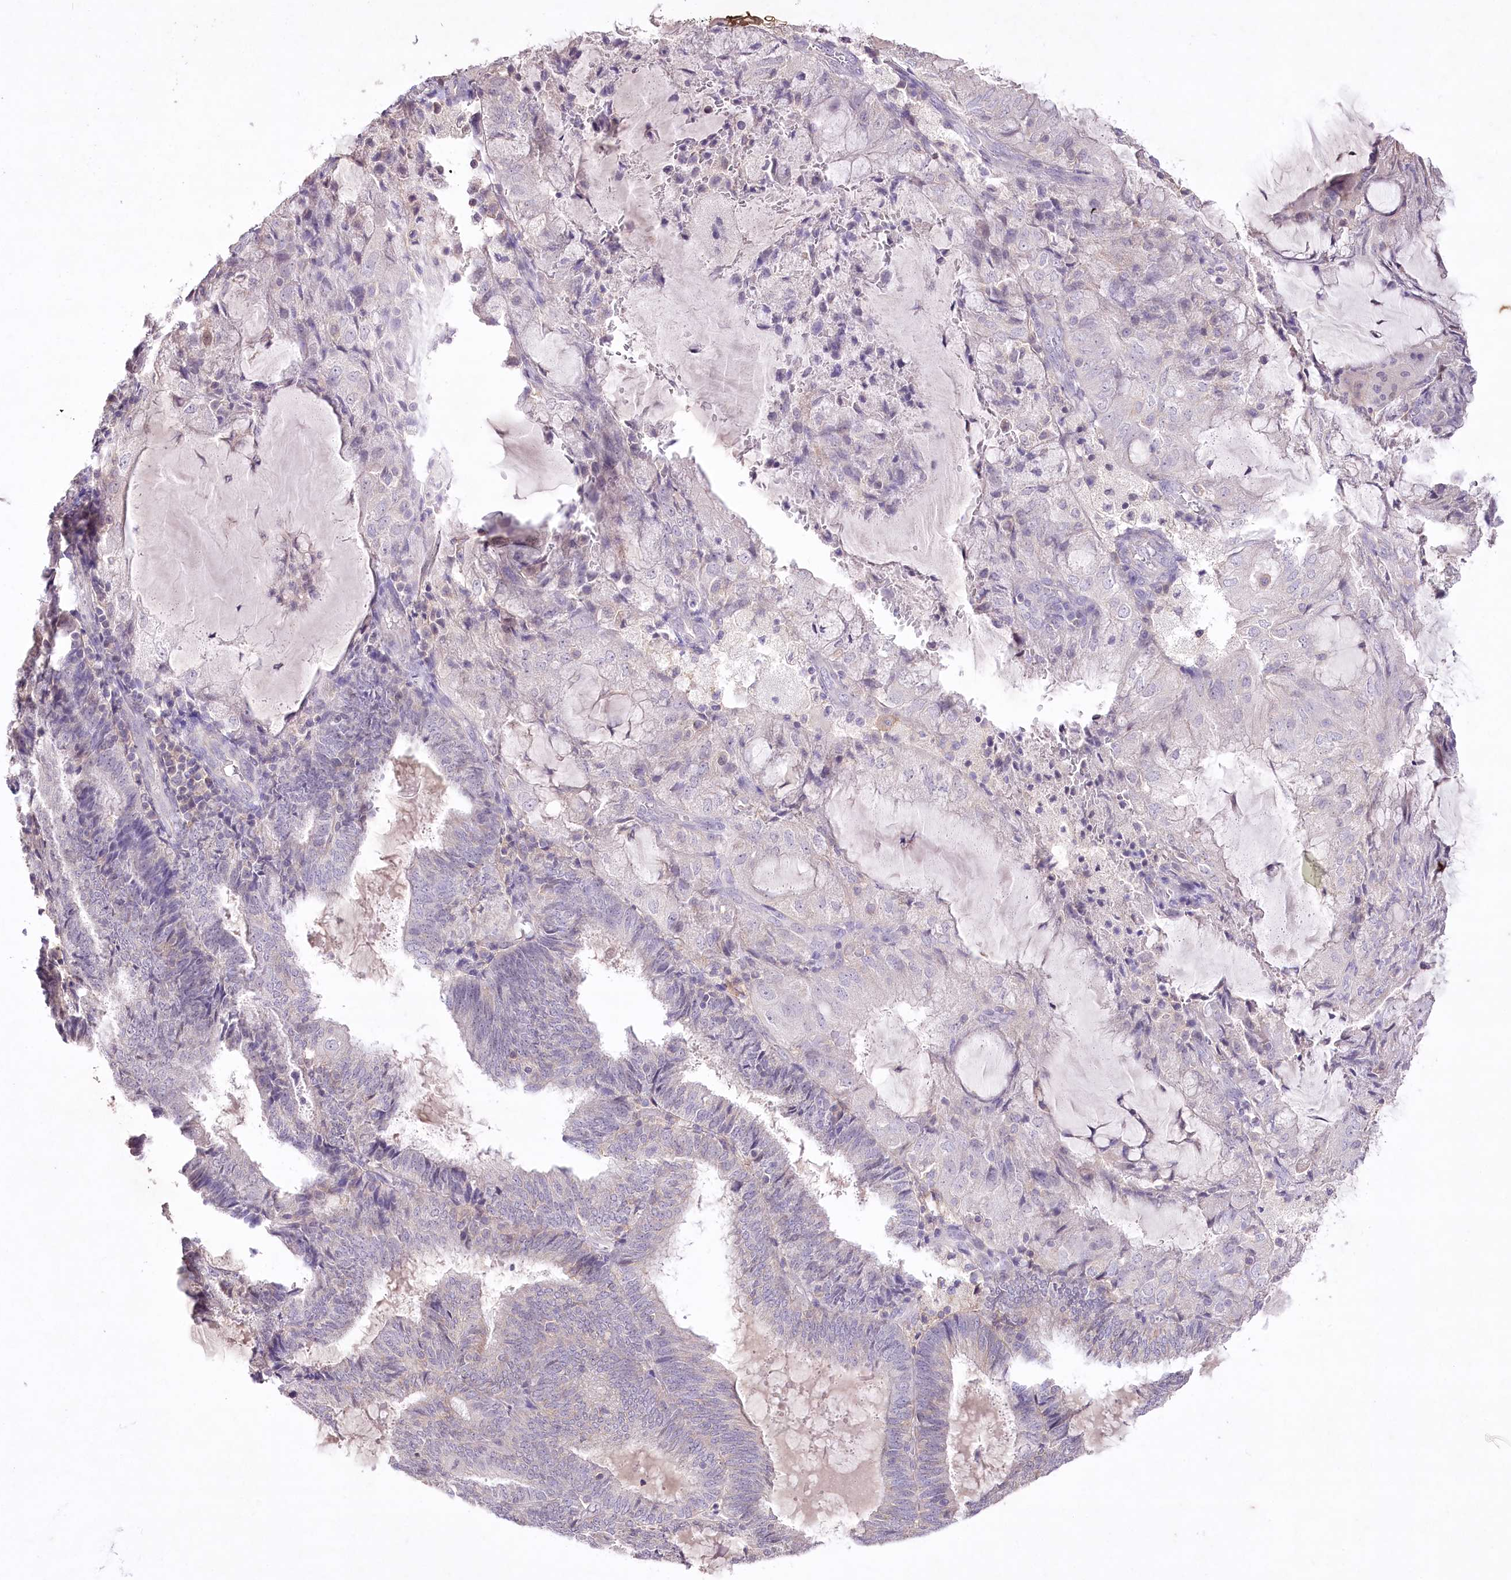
{"staining": {"intensity": "negative", "quantity": "none", "location": "none"}, "tissue": "endometrial cancer", "cell_type": "Tumor cells", "image_type": "cancer", "snomed": [{"axis": "morphology", "description": "Adenocarcinoma, NOS"}, {"axis": "topography", "description": "Endometrium"}], "caption": "A photomicrograph of adenocarcinoma (endometrial) stained for a protein reveals no brown staining in tumor cells.", "gene": "ENPP1", "patient": {"sex": "female", "age": 81}}